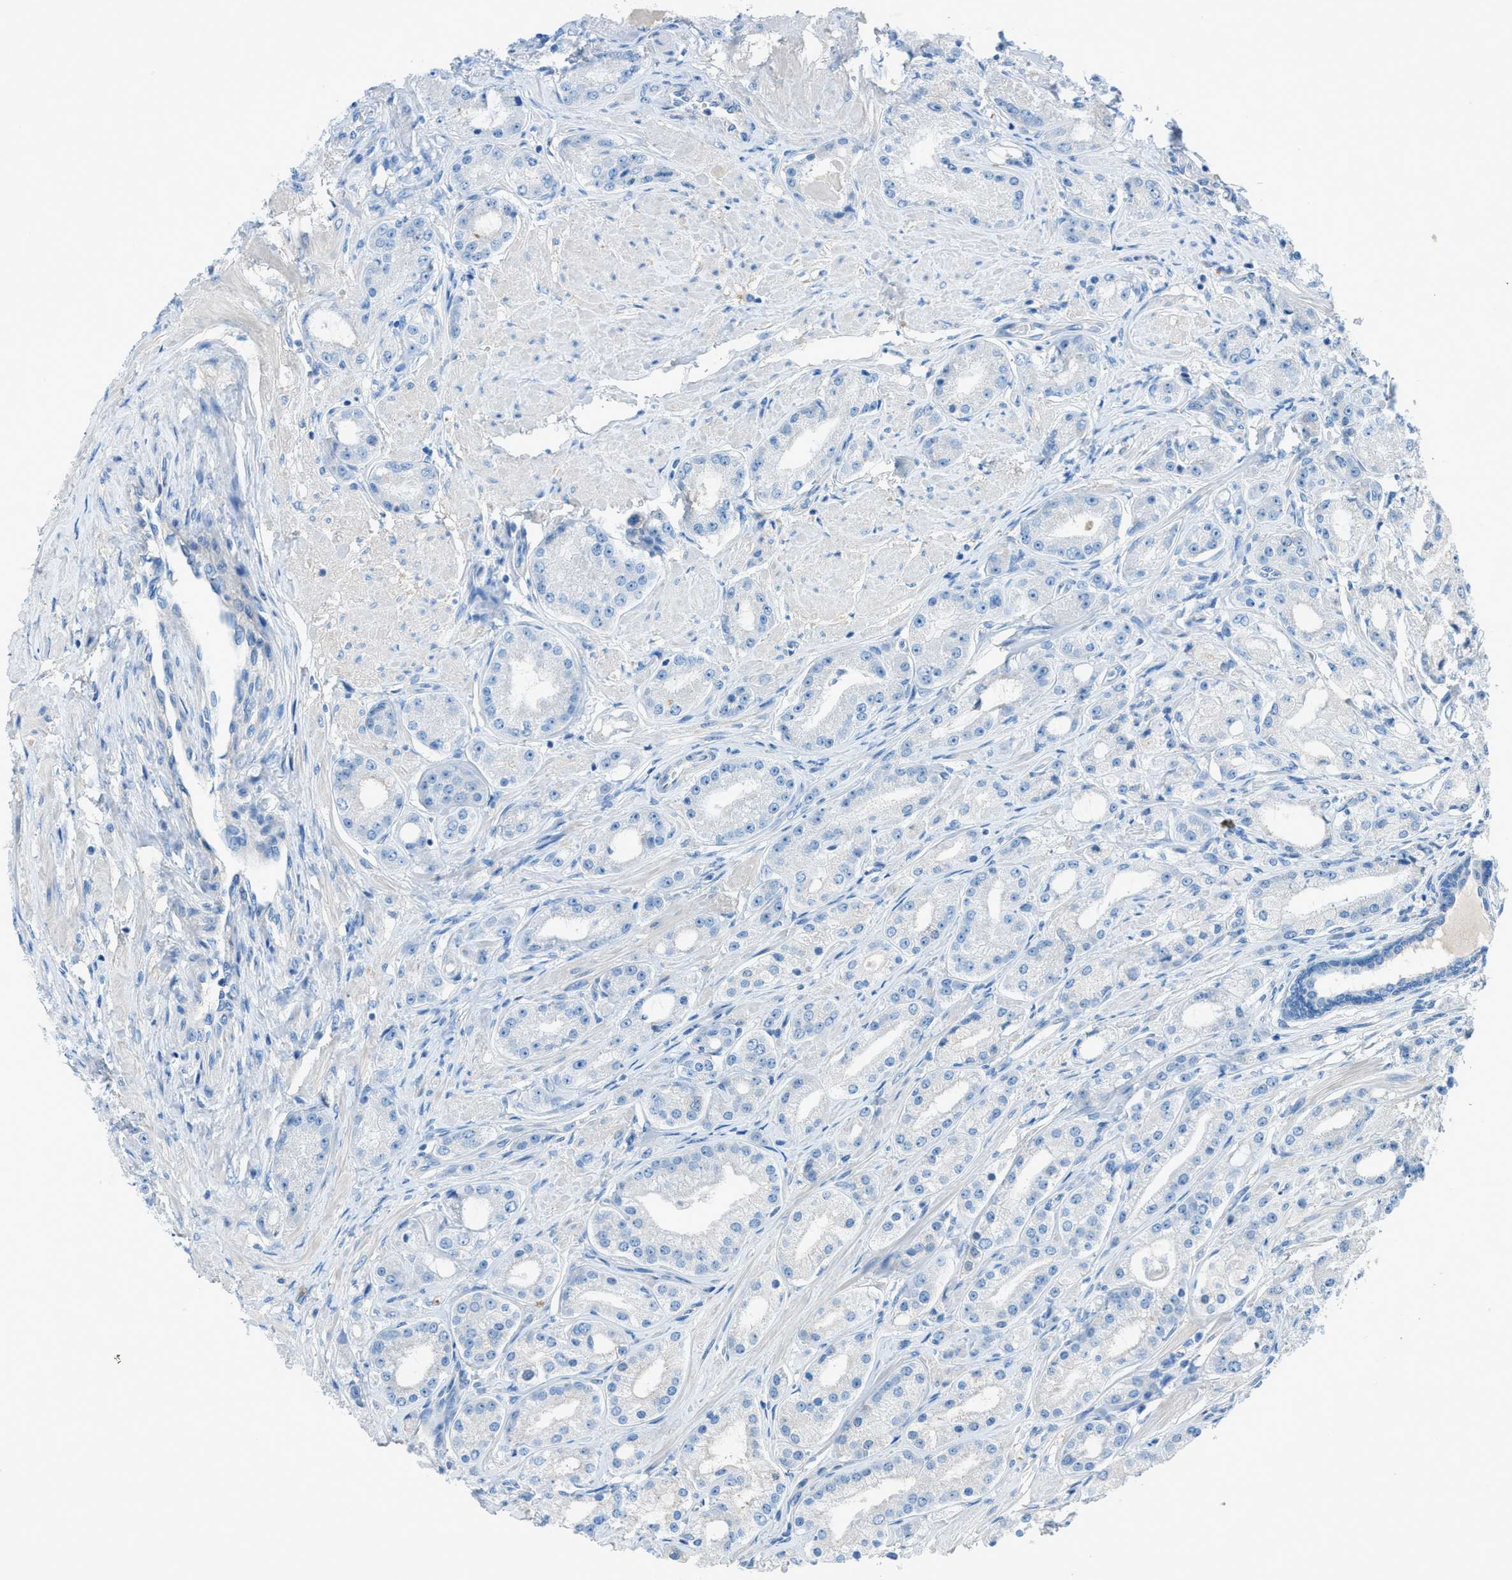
{"staining": {"intensity": "negative", "quantity": "none", "location": "none"}, "tissue": "prostate cancer", "cell_type": "Tumor cells", "image_type": "cancer", "snomed": [{"axis": "morphology", "description": "Adenocarcinoma, Low grade"}, {"axis": "topography", "description": "Prostate"}], "caption": "The immunohistochemistry (IHC) histopathology image has no significant staining in tumor cells of prostate cancer tissue.", "gene": "C5AR2", "patient": {"sex": "male", "age": 63}}